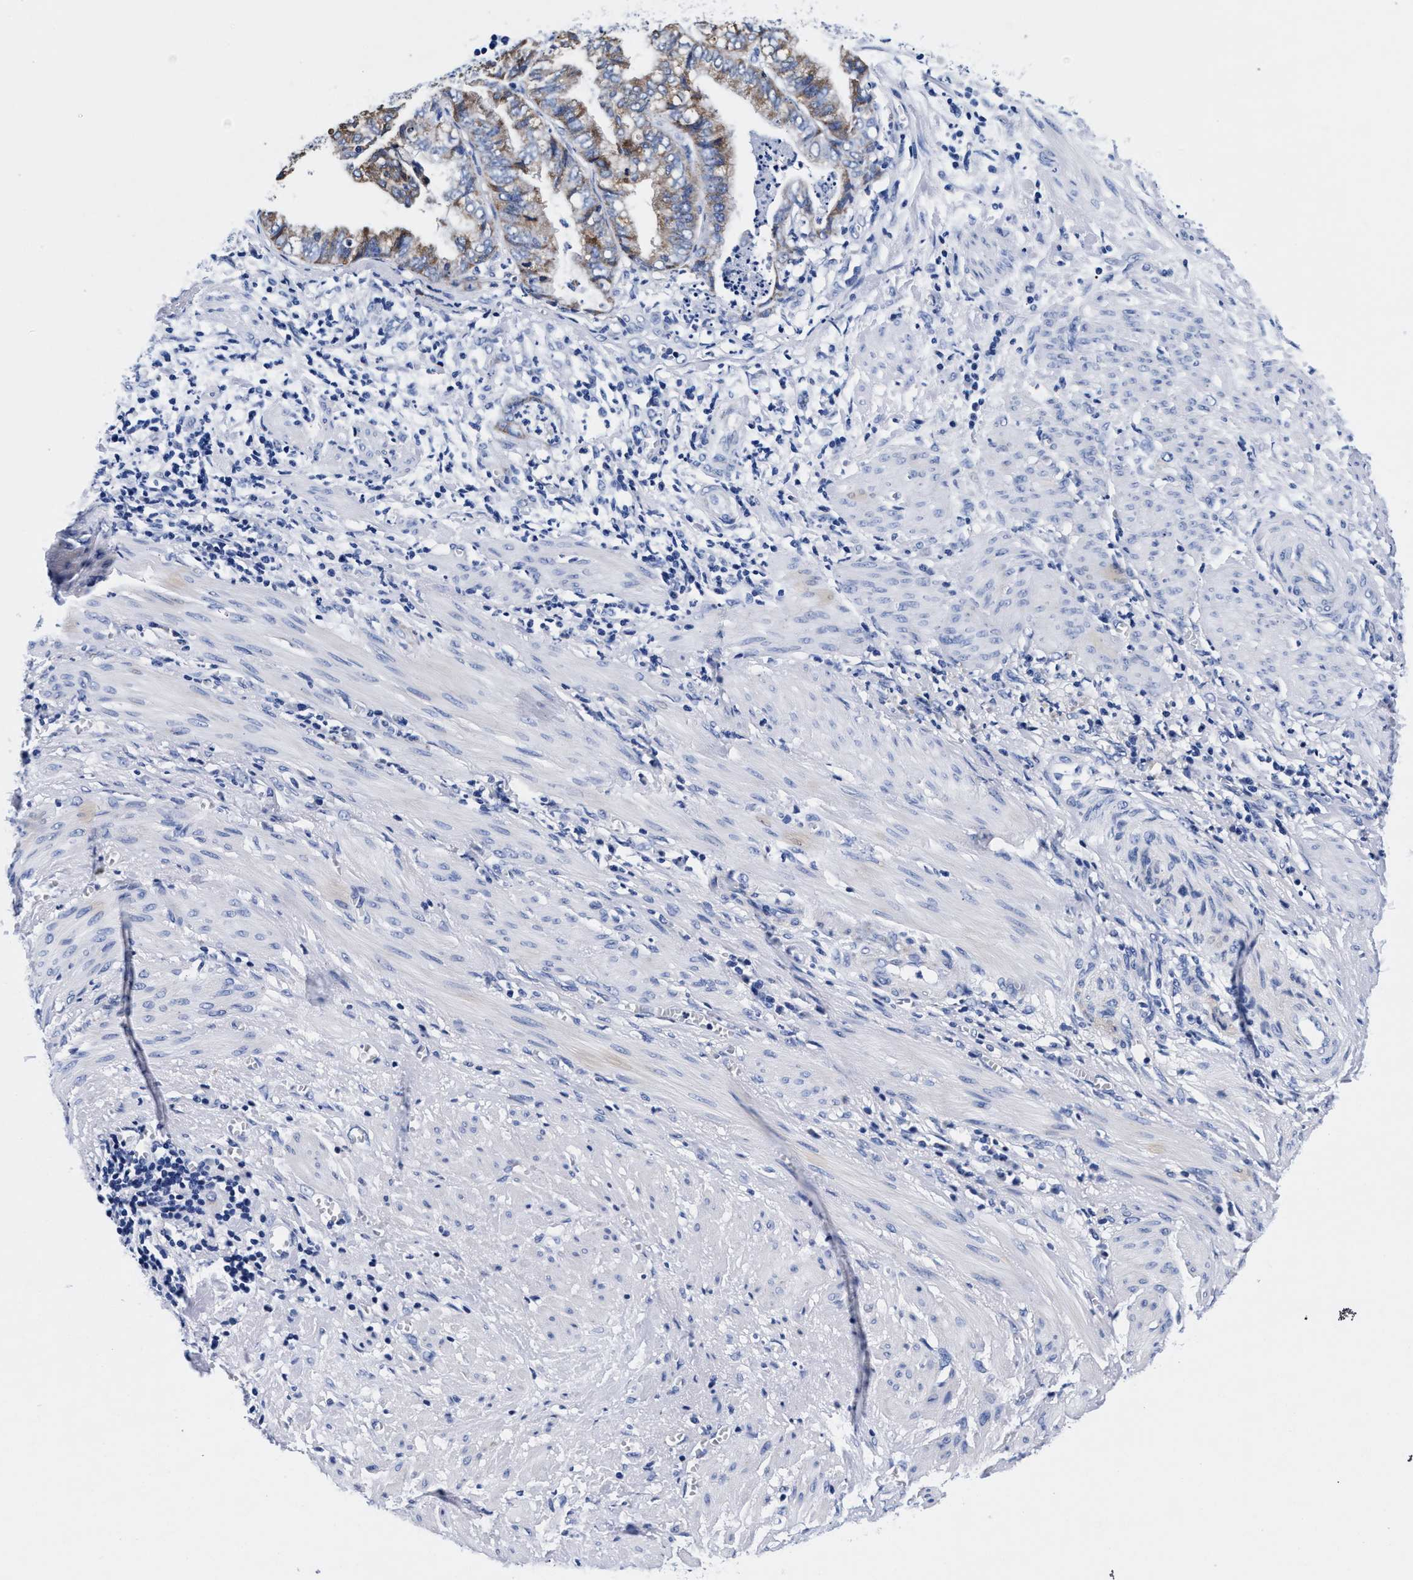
{"staining": {"intensity": "moderate", "quantity": ">75%", "location": "cytoplasmic/membranous"}, "tissue": "endometrial cancer", "cell_type": "Tumor cells", "image_type": "cancer", "snomed": [{"axis": "morphology", "description": "Necrosis, NOS"}, {"axis": "morphology", "description": "Adenocarcinoma, NOS"}, {"axis": "topography", "description": "Endometrium"}], "caption": "Endometrial cancer stained for a protein shows moderate cytoplasmic/membranous positivity in tumor cells. (DAB IHC with brightfield microscopy, high magnification).", "gene": "RAB3B", "patient": {"sex": "female", "age": 79}}